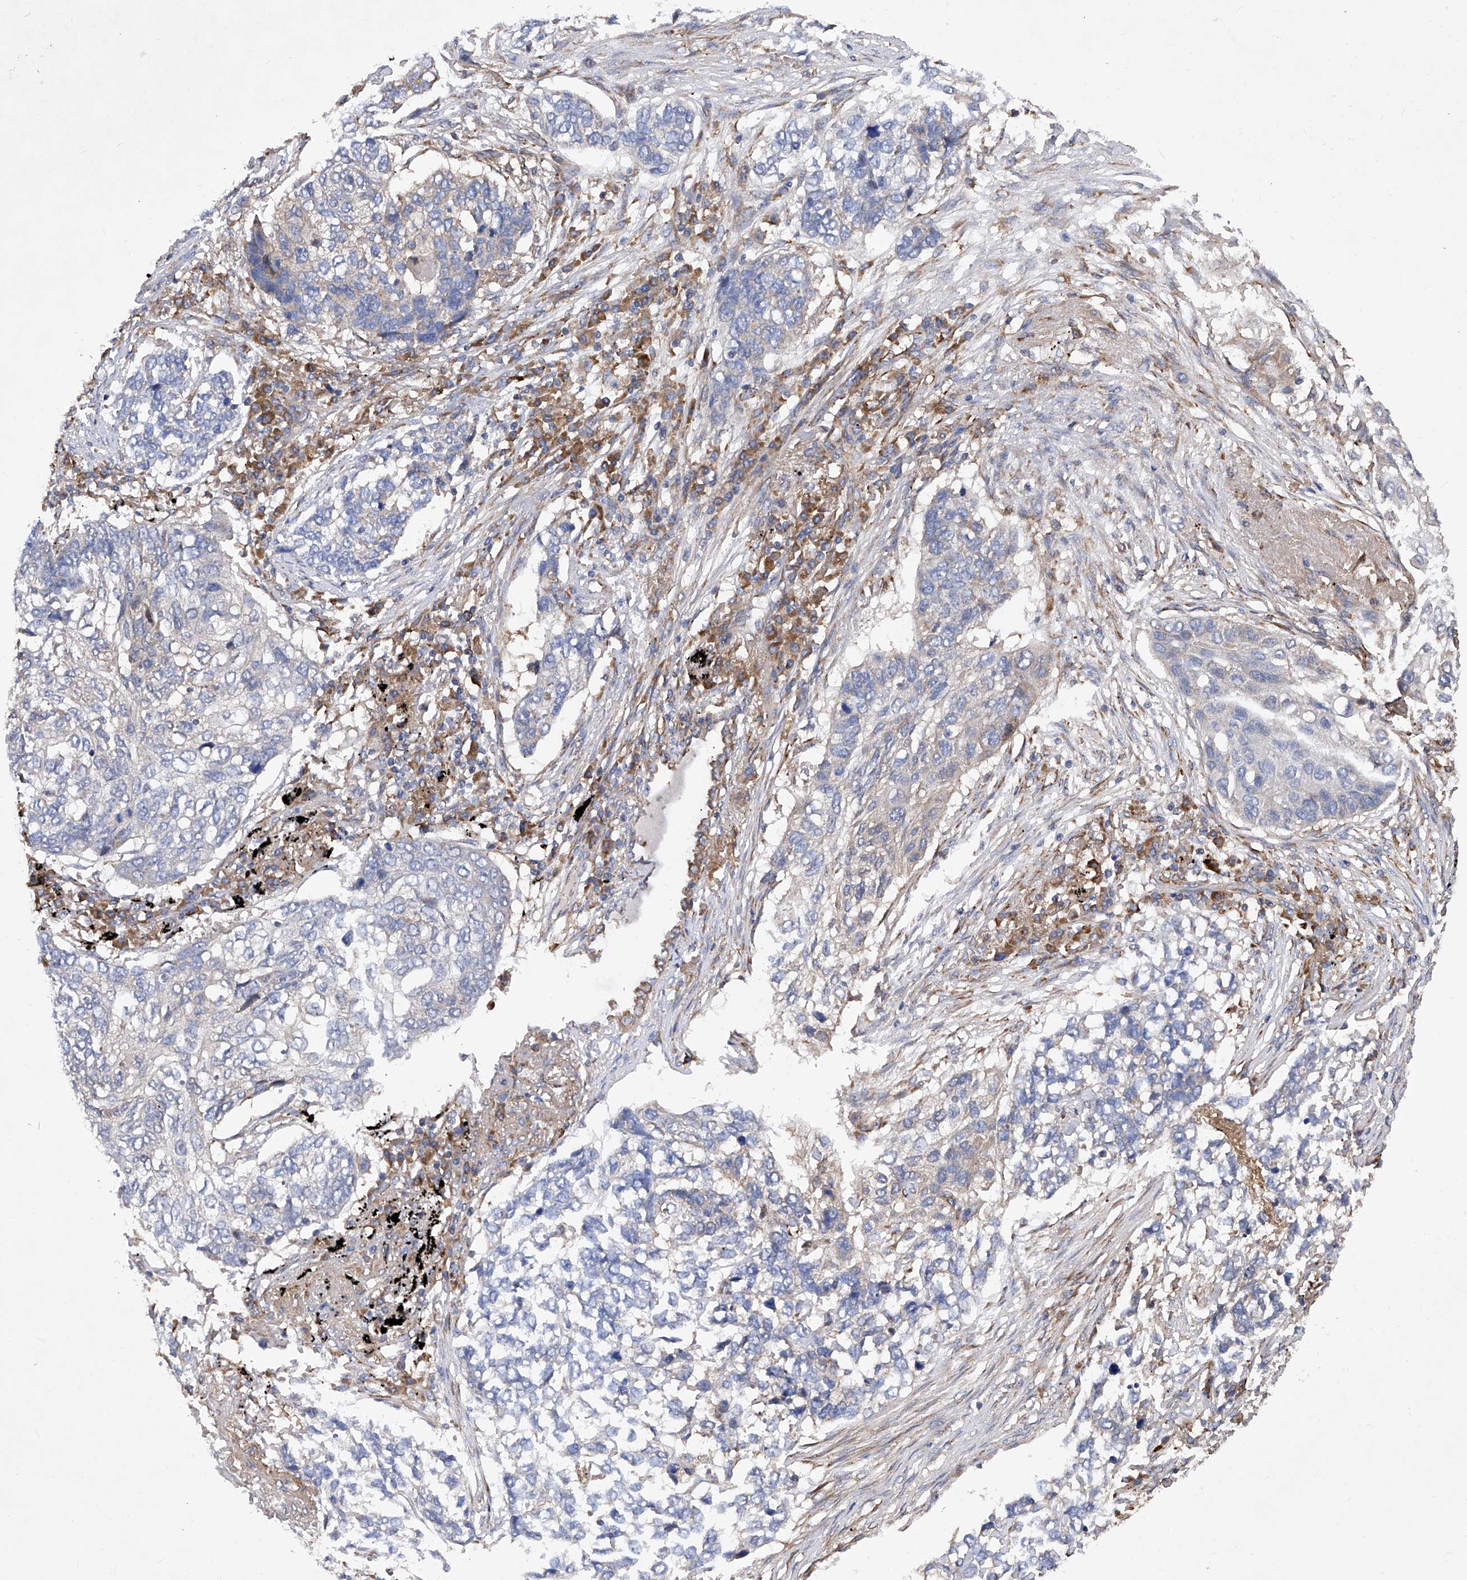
{"staining": {"intensity": "weak", "quantity": "<25%", "location": "cytoplasmic/membranous"}, "tissue": "lung cancer", "cell_type": "Tumor cells", "image_type": "cancer", "snomed": [{"axis": "morphology", "description": "Squamous cell carcinoma, NOS"}, {"axis": "topography", "description": "Lung"}], "caption": "There is no significant staining in tumor cells of lung cancer (squamous cell carcinoma). The staining was performed using DAB (3,3'-diaminobenzidine) to visualize the protein expression in brown, while the nuclei were stained in blue with hematoxylin (Magnification: 20x).", "gene": "INPP5B", "patient": {"sex": "female", "age": 63}}